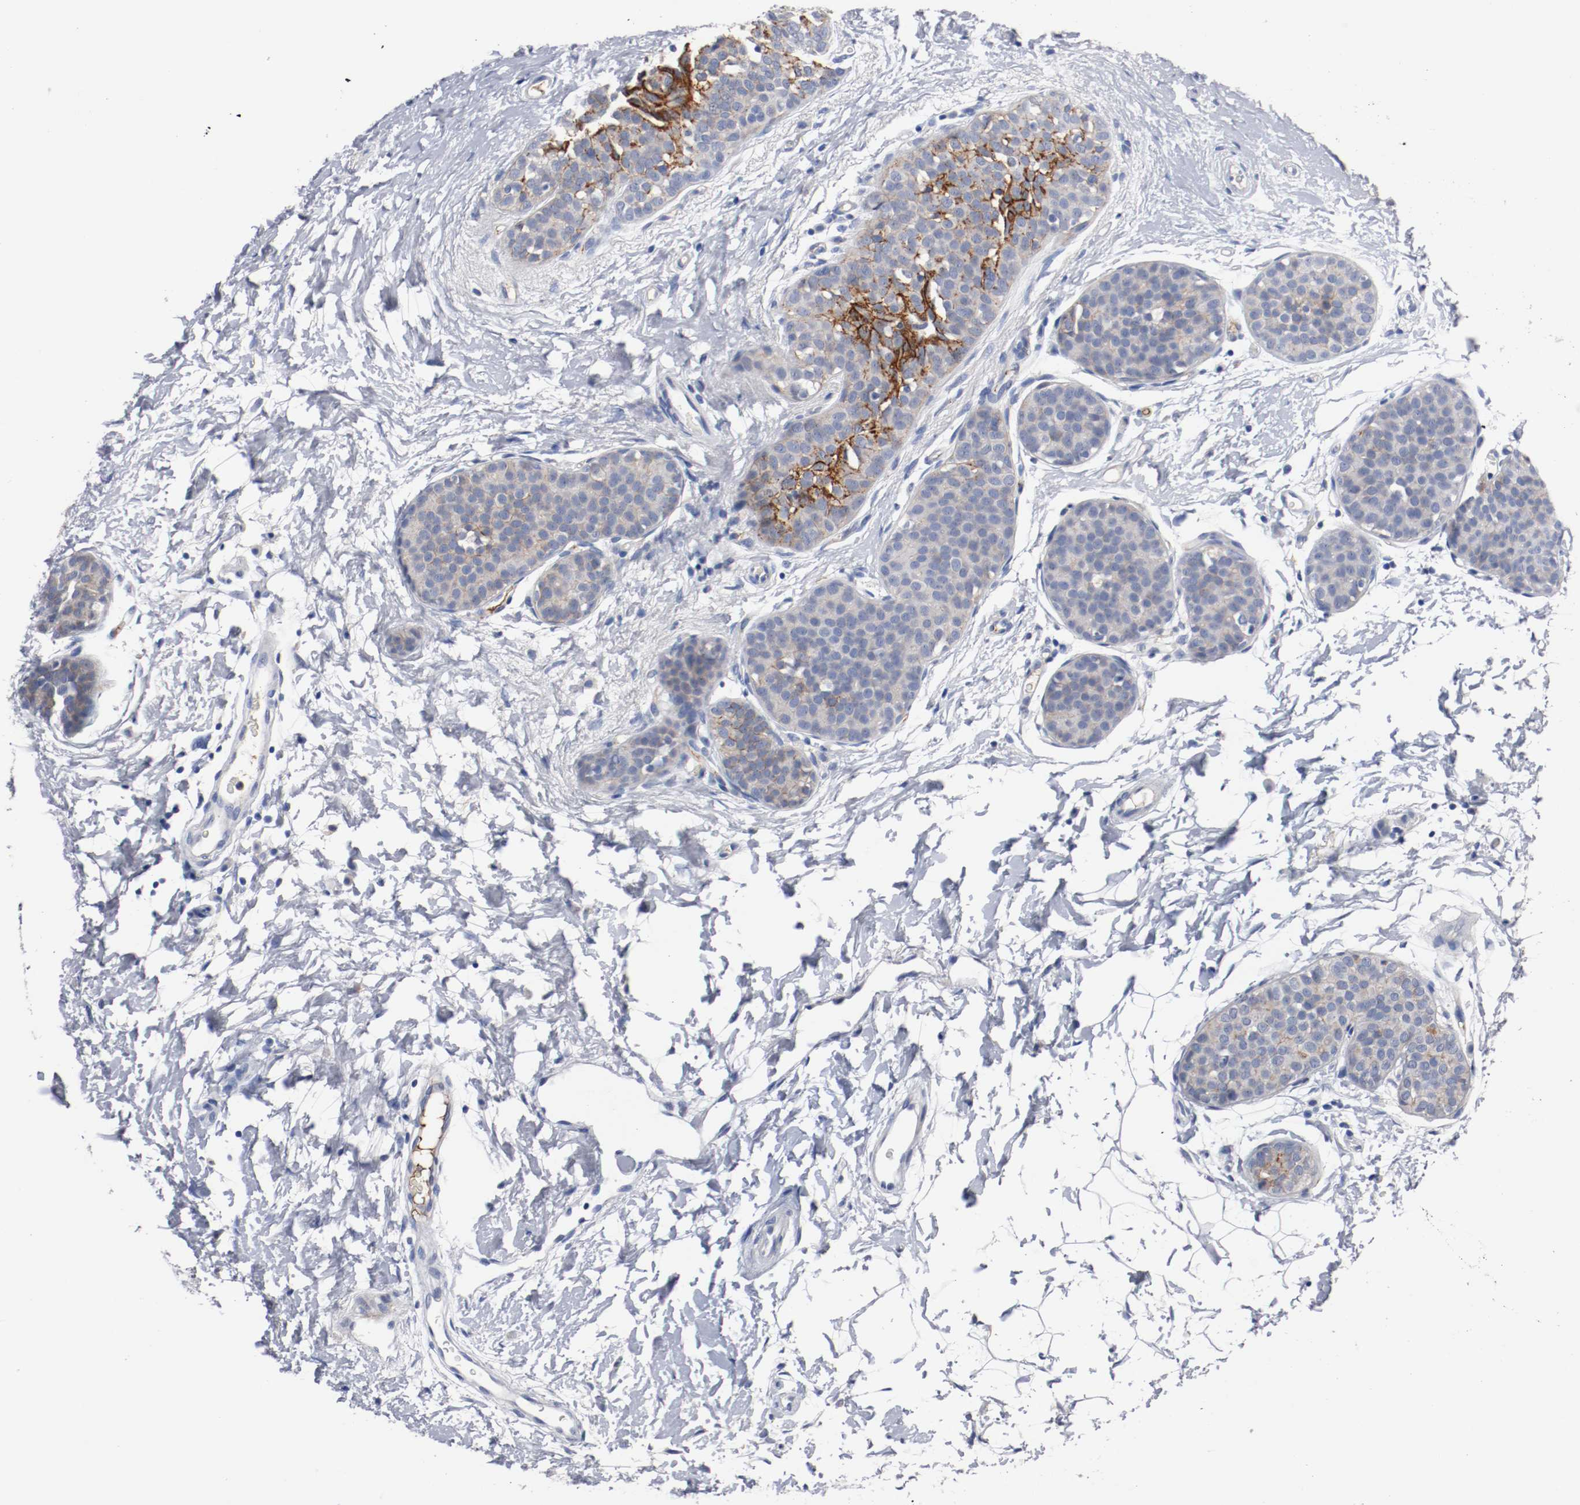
{"staining": {"intensity": "weak", "quantity": "25%-75%", "location": "cytoplasmic/membranous"}, "tissue": "breast cancer", "cell_type": "Tumor cells", "image_type": "cancer", "snomed": [{"axis": "morphology", "description": "Lobular carcinoma, in situ"}, {"axis": "morphology", "description": "Lobular carcinoma"}, {"axis": "topography", "description": "Breast"}], "caption": "Breast lobular carcinoma stained for a protein displays weak cytoplasmic/membranous positivity in tumor cells.", "gene": "TNC", "patient": {"sex": "female", "age": 41}}